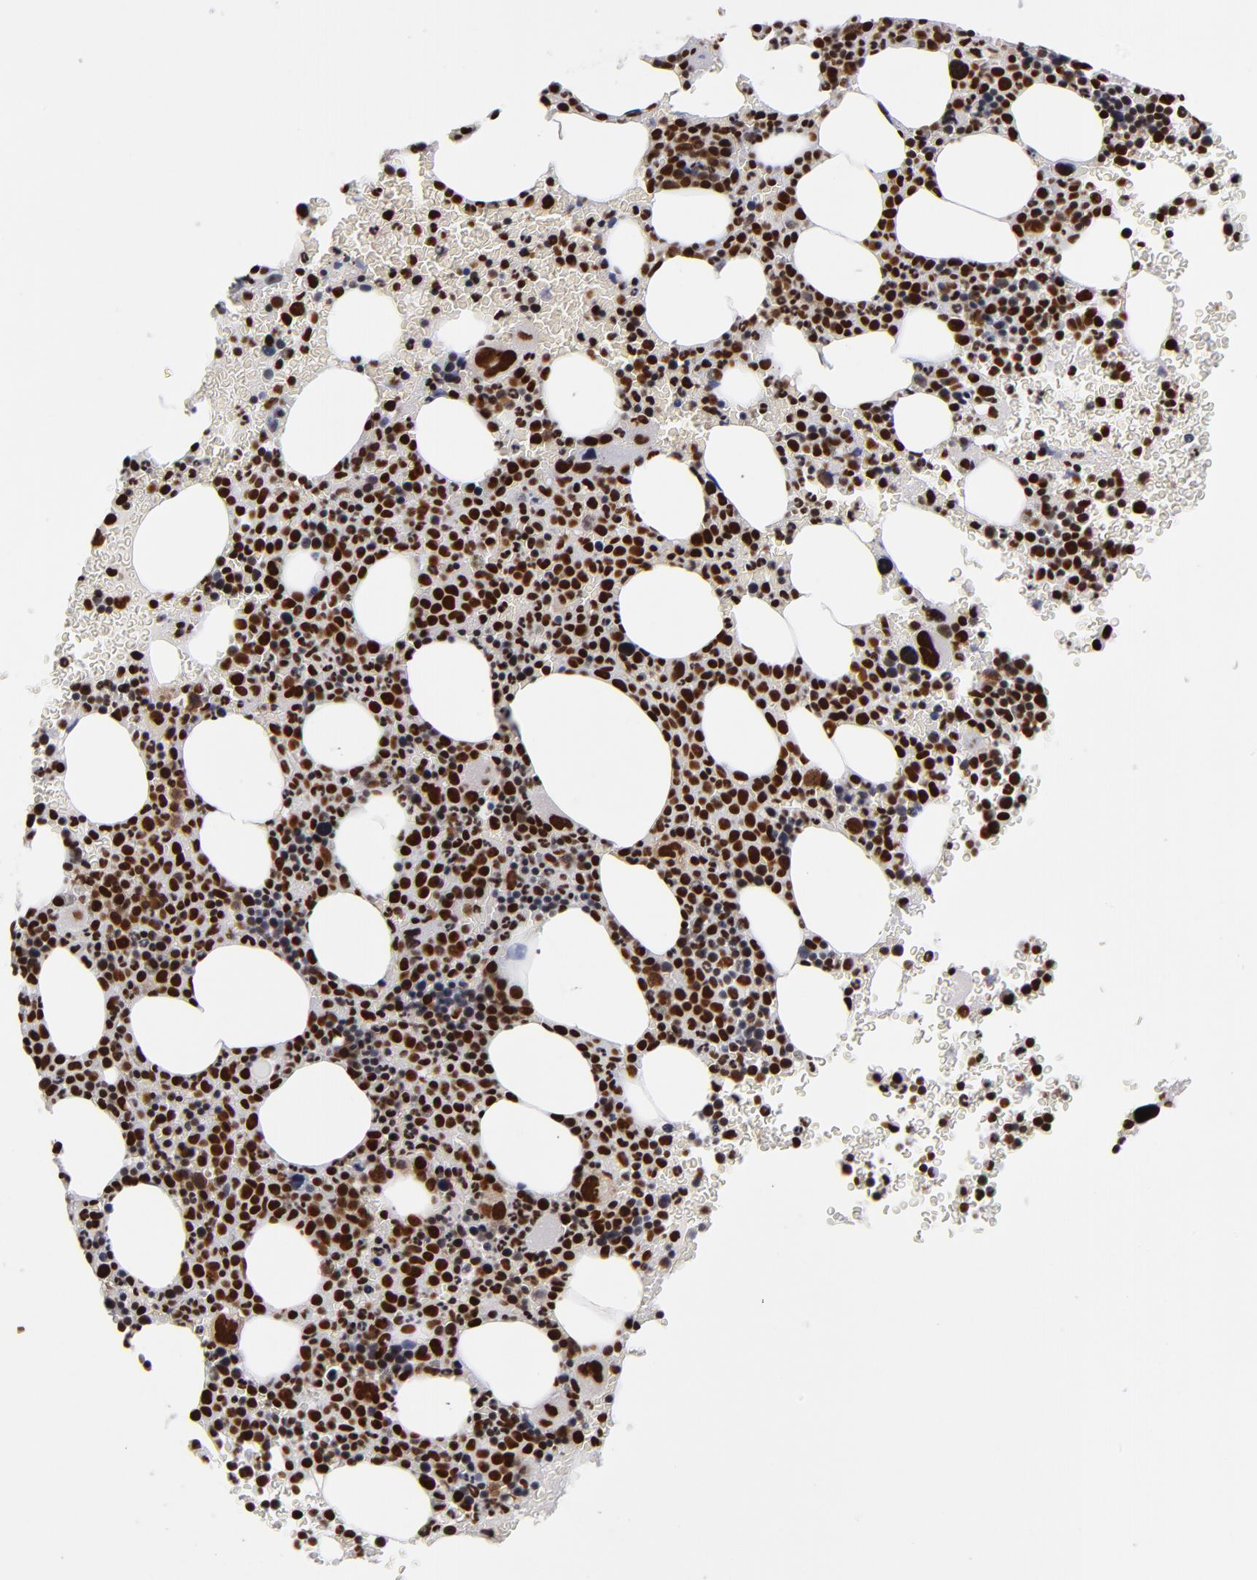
{"staining": {"intensity": "strong", "quantity": ">75%", "location": "nuclear"}, "tissue": "bone marrow", "cell_type": "Hematopoietic cells", "image_type": "normal", "snomed": [{"axis": "morphology", "description": "Normal tissue, NOS"}, {"axis": "topography", "description": "Bone marrow"}], "caption": "IHC histopathology image of normal human bone marrow stained for a protein (brown), which exhibits high levels of strong nuclear expression in about >75% of hematopoietic cells.", "gene": "MRE11", "patient": {"sex": "male", "age": 68}}